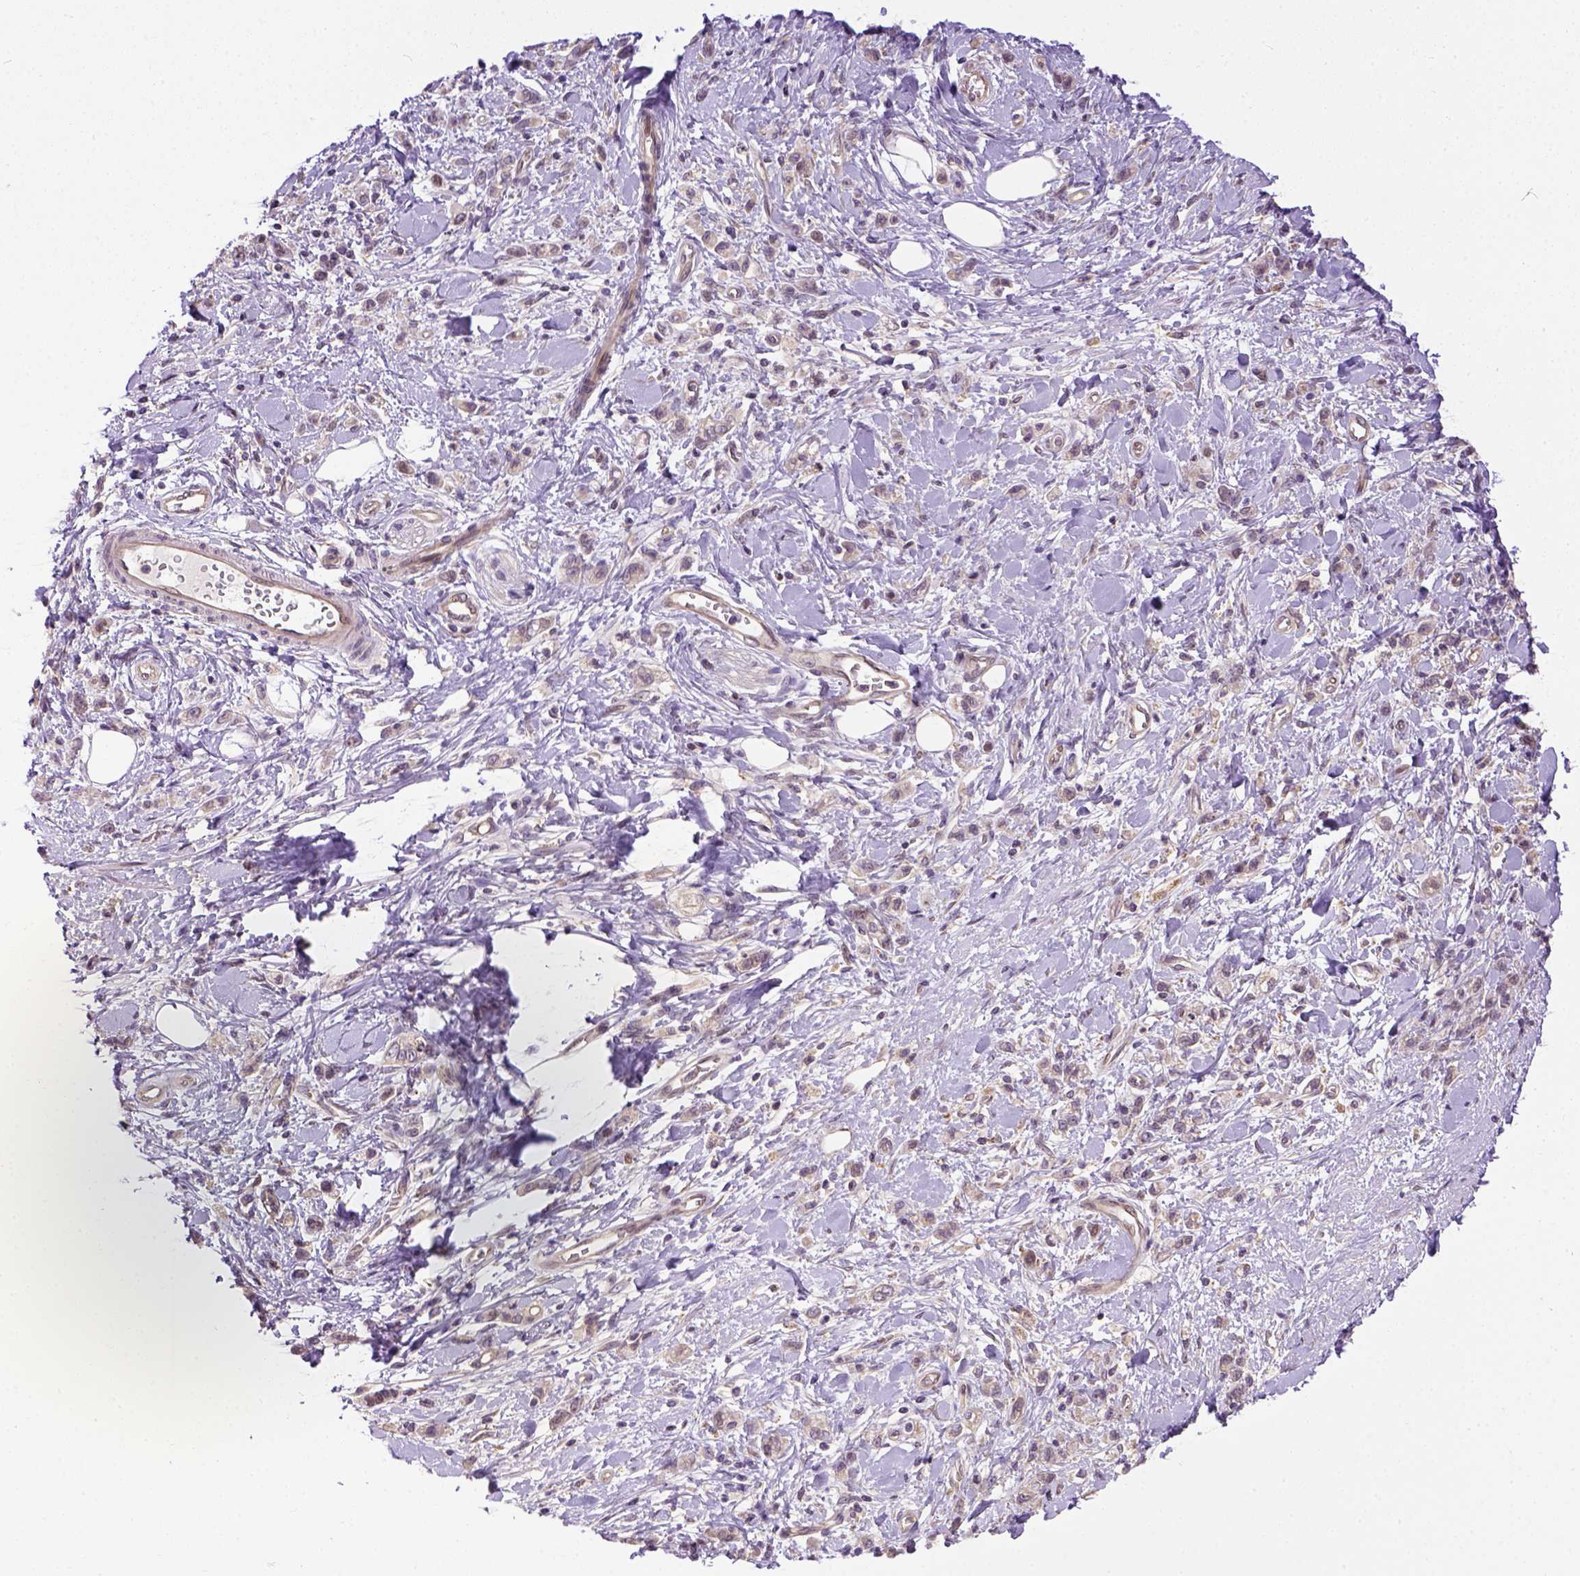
{"staining": {"intensity": "weak", "quantity": "<25%", "location": "cytoplasmic/membranous"}, "tissue": "stomach cancer", "cell_type": "Tumor cells", "image_type": "cancer", "snomed": [{"axis": "morphology", "description": "Adenocarcinoma, NOS"}, {"axis": "topography", "description": "Stomach"}], "caption": "A histopathology image of adenocarcinoma (stomach) stained for a protein exhibits no brown staining in tumor cells. (Stains: DAB (3,3'-diaminobenzidine) IHC with hematoxylin counter stain, Microscopy: brightfield microscopy at high magnification).", "gene": "KAZN", "patient": {"sex": "male", "age": 77}}